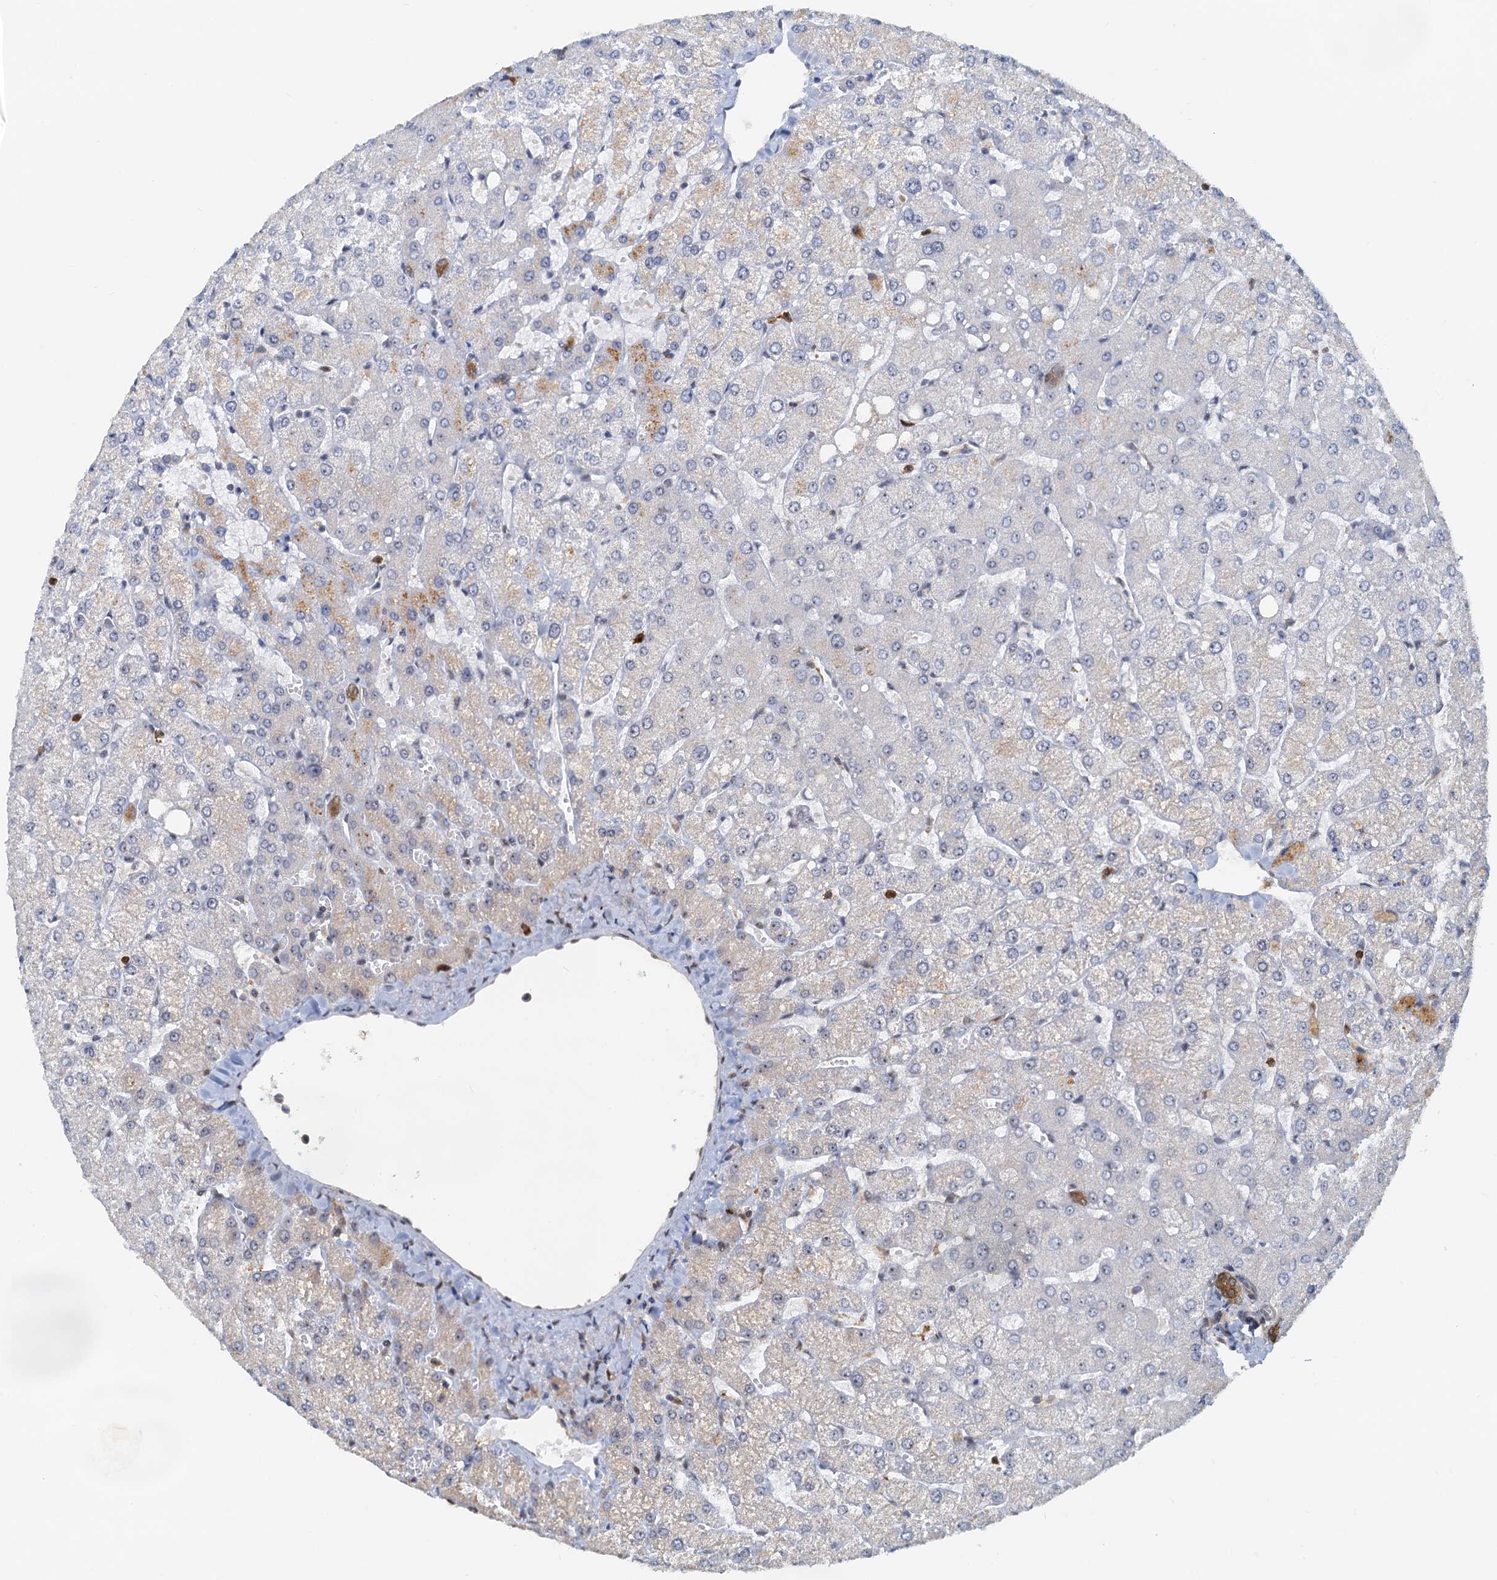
{"staining": {"intensity": "moderate", "quantity": ">75%", "location": "cytoplasmic/membranous"}, "tissue": "liver", "cell_type": "Cholangiocytes", "image_type": "normal", "snomed": [{"axis": "morphology", "description": "Normal tissue, NOS"}, {"axis": "topography", "description": "Liver"}], "caption": "DAB (3,3'-diaminobenzidine) immunohistochemical staining of benign liver demonstrates moderate cytoplasmic/membranous protein staining in about >75% of cholangiocytes.", "gene": "SPINDOC", "patient": {"sex": "female", "age": 54}}